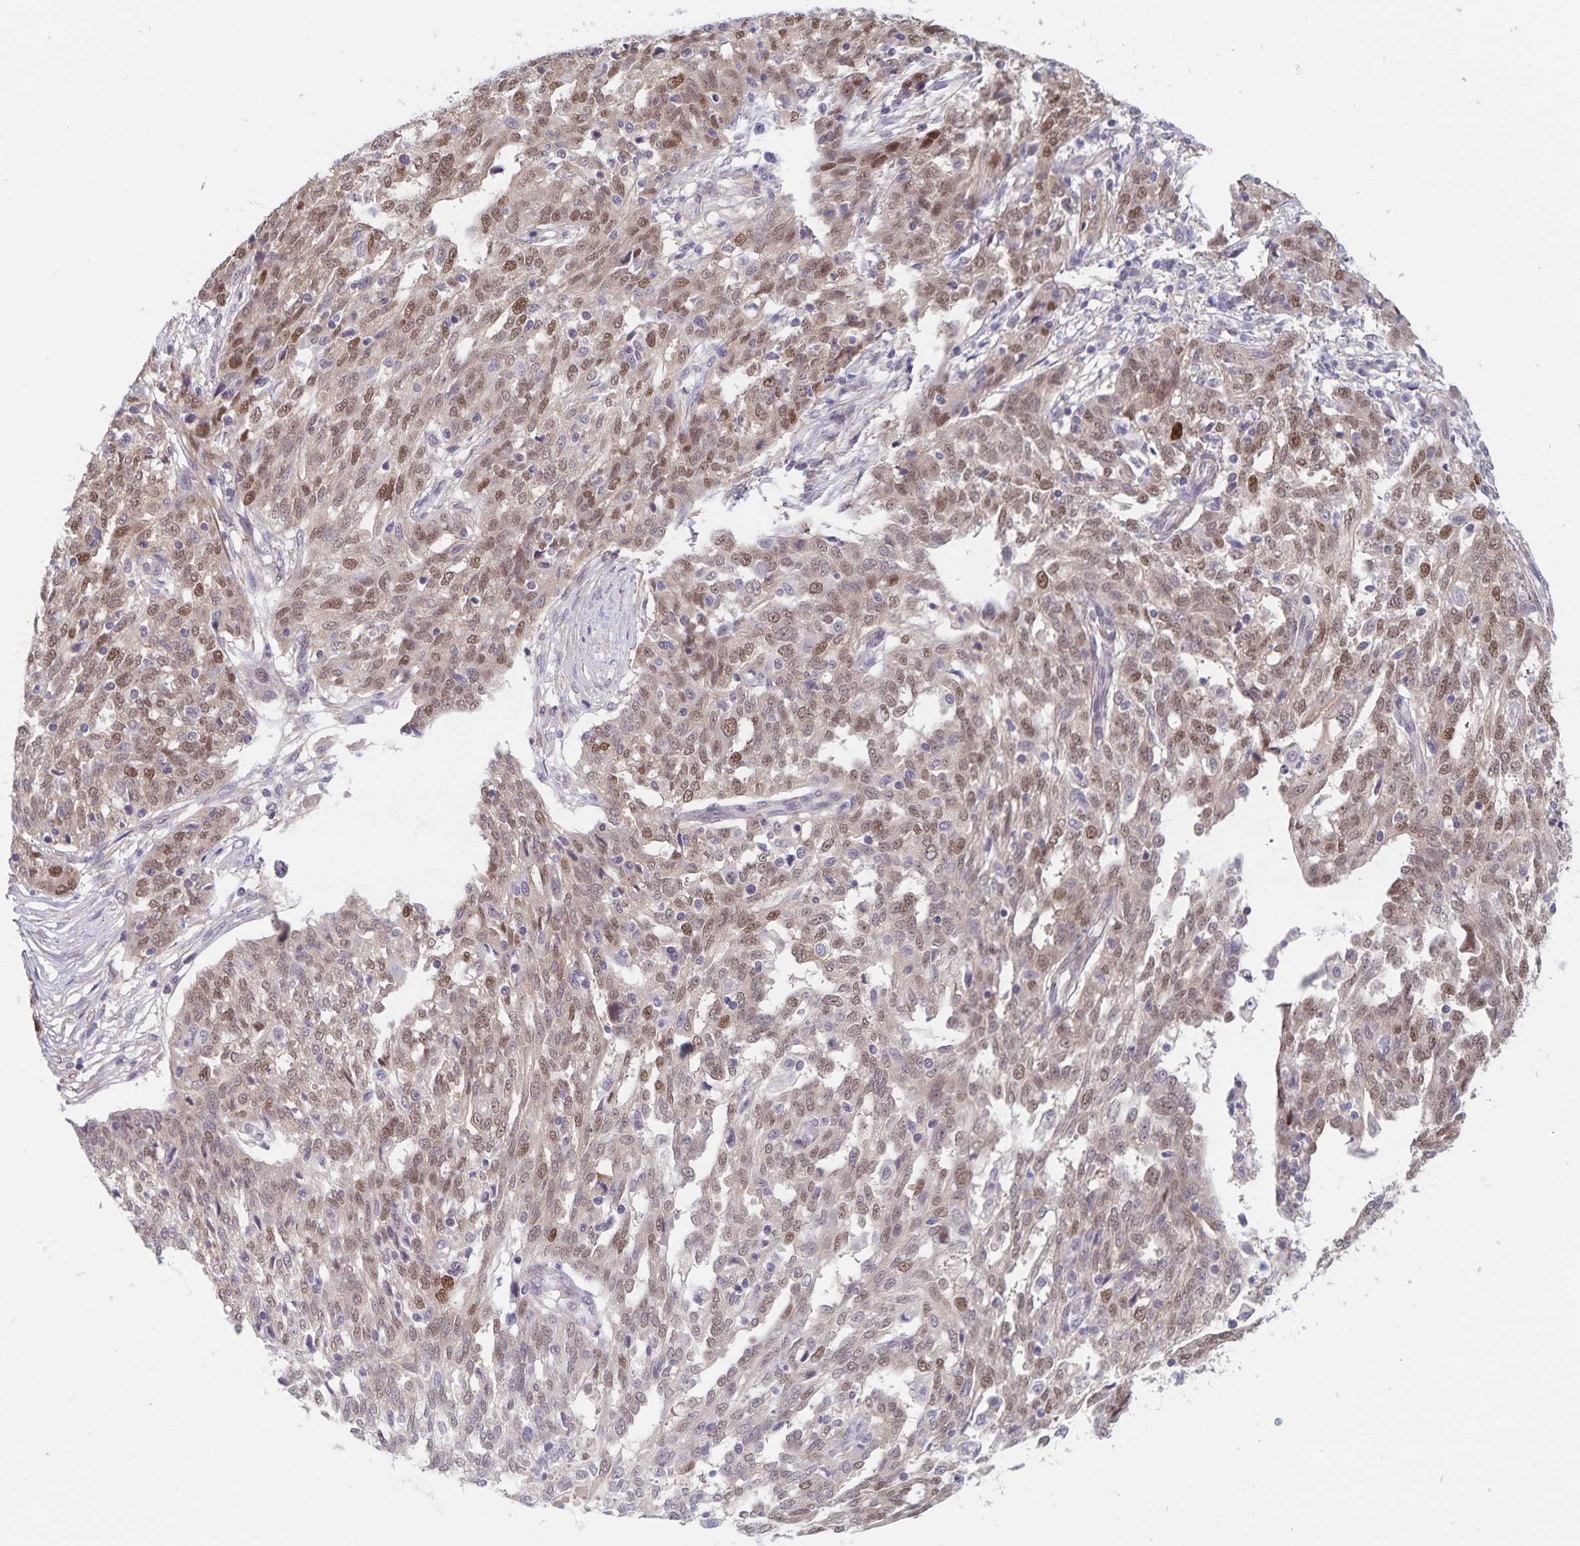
{"staining": {"intensity": "moderate", "quantity": "25%-75%", "location": "nuclear"}, "tissue": "ovarian cancer", "cell_type": "Tumor cells", "image_type": "cancer", "snomed": [{"axis": "morphology", "description": "Cystadenocarcinoma, serous, NOS"}, {"axis": "topography", "description": "Ovary"}], "caption": "A histopathology image of human ovarian cancer (serous cystadenocarcinoma) stained for a protein exhibits moderate nuclear brown staining in tumor cells.", "gene": "BAG6", "patient": {"sex": "female", "age": 67}}